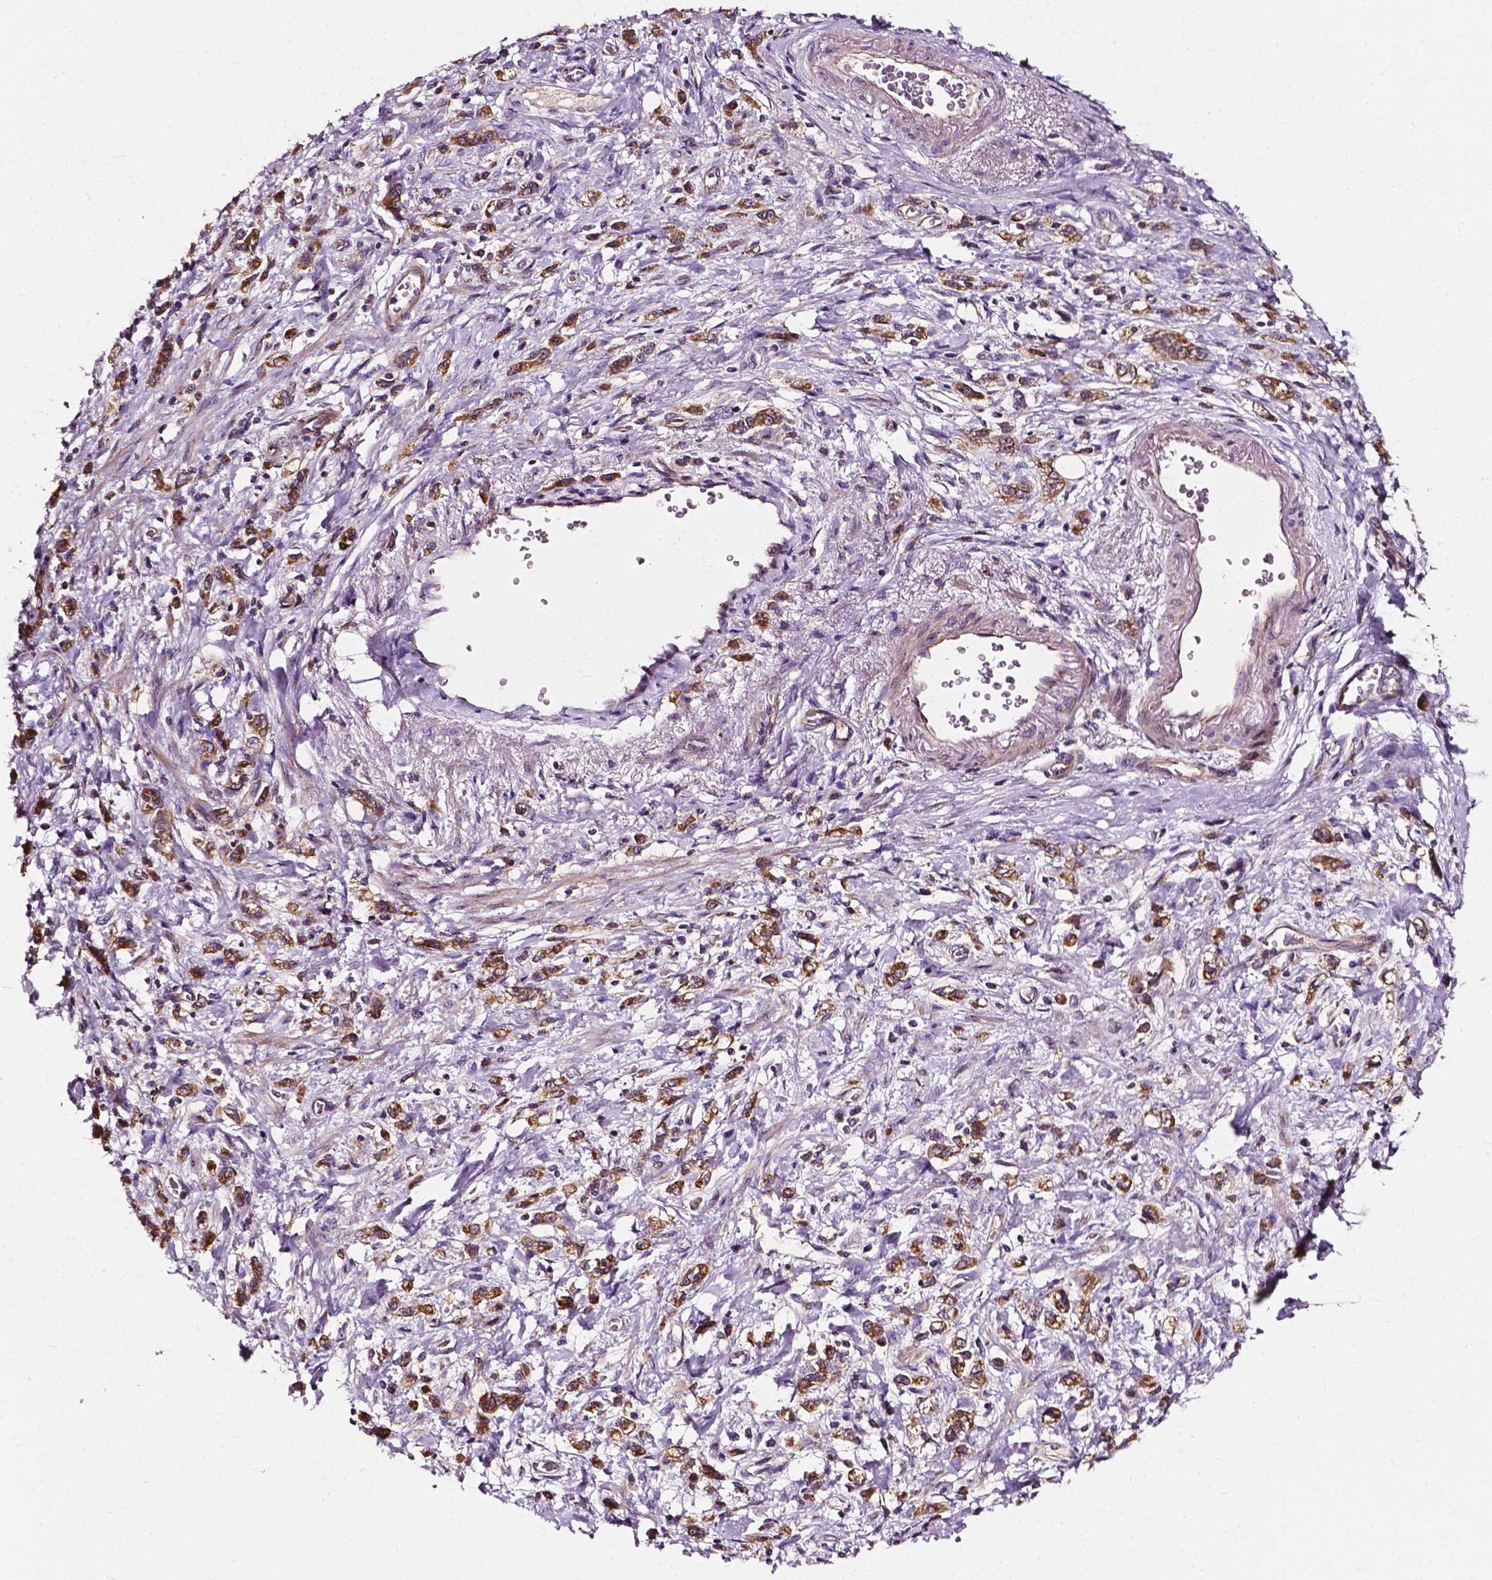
{"staining": {"intensity": "moderate", "quantity": ">75%", "location": "cytoplasmic/membranous"}, "tissue": "stomach cancer", "cell_type": "Tumor cells", "image_type": "cancer", "snomed": [{"axis": "morphology", "description": "Adenocarcinoma, NOS"}, {"axis": "topography", "description": "Stomach"}], "caption": "Stomach cancer (adenocarcinoma) stained with DAB immunohistochemistry (IHC) demonstrates medium levels of moderate cytoplasmic/membranous expression in approximately >75% of tumor cells.", "gene": "ATG16L1", "patient": {"sex": "male", "age": 77}}